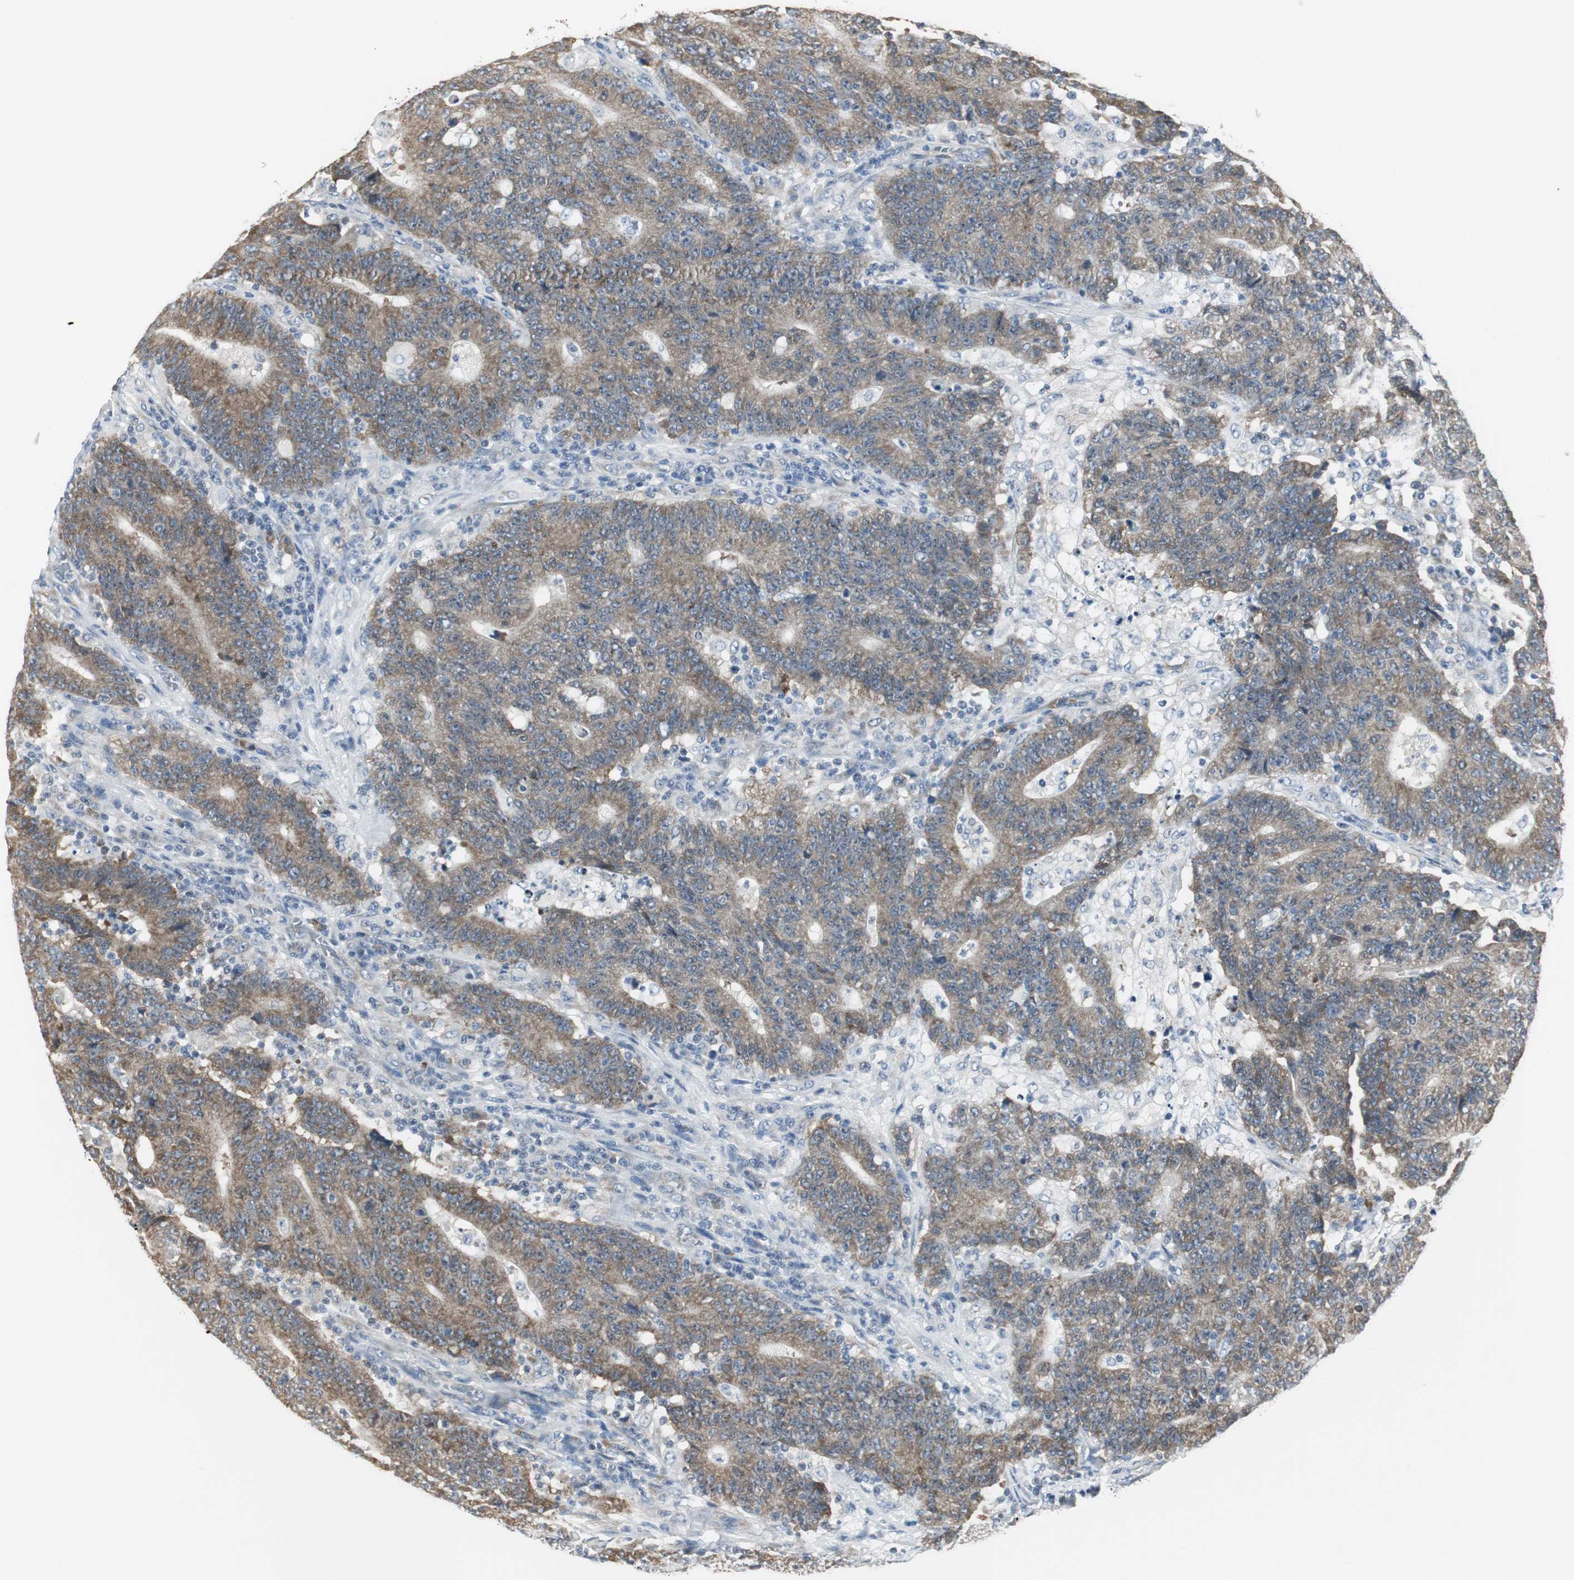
{"staining": {"intensity": "moderate", "quantity": ">75%", "location": "cytoplasmic/membranous"}, "tissue": "colorectal cancer", "cell_type": "Tumor cells", "image_type": "cancer", "snomed": [{"axis": "morphology", "description": "Normal tissue, NOS"}, {"axis": "morphology", "description": "Adenocarcinoma, NOS"}, {"axis": "topography", "description": "Colon"}], "caption": "This histopathology image displays IHC staining of colorectal cancer, with medium moderate cytoplasmic/membranous positivity in approximately >75% of tumor cells.", "gene": "CCT5", "patient": {"sex": "female", "age": 75}}